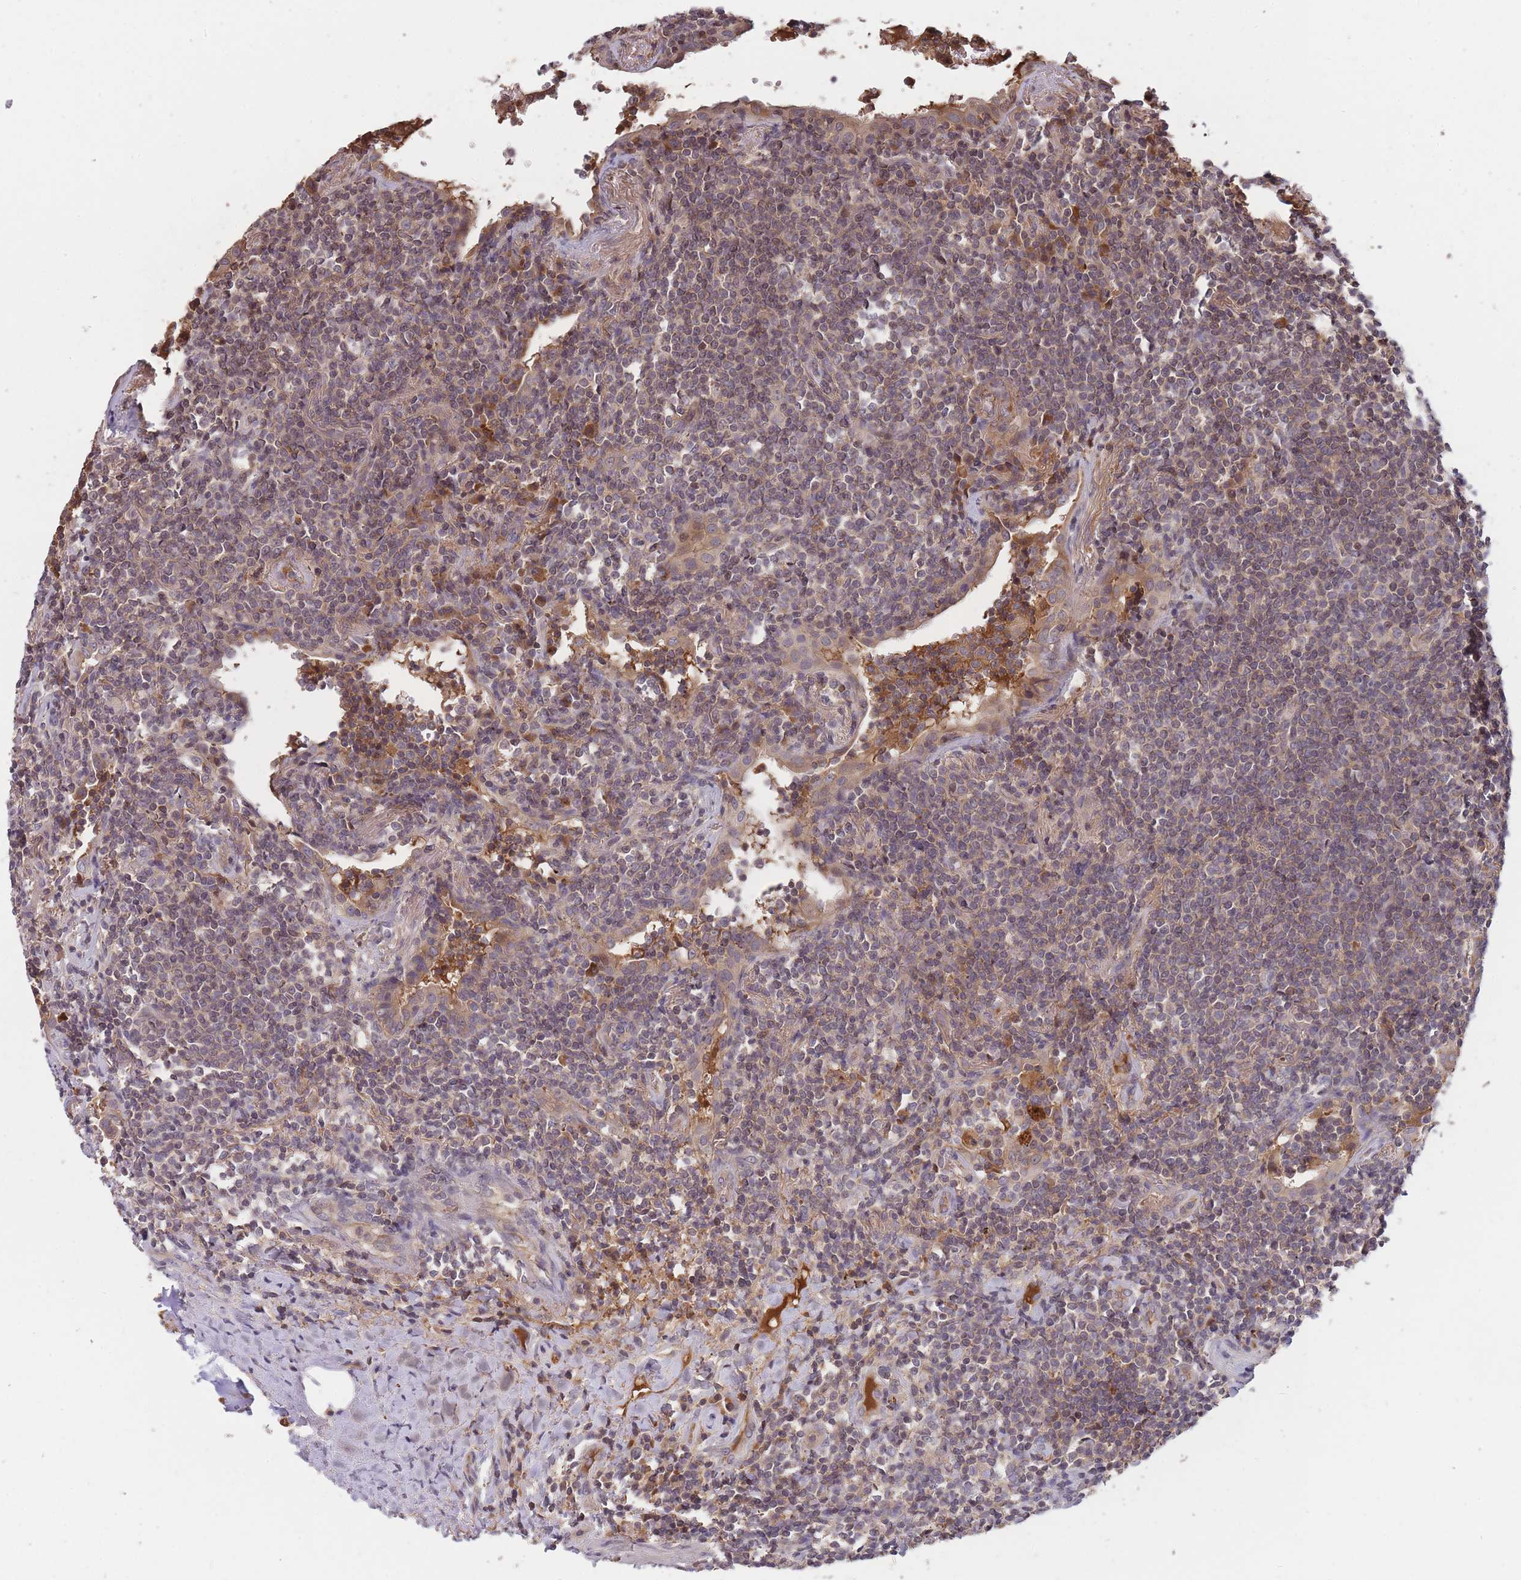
{"staining": {"intensity": "weak", "quantity": "25%-75%", "location": "cytoplasmic/membranous"}, "tissue": "lymphoma", "cell_type": "Tumor cells", "image_type": "cancer", "snomed": [{"axis": "morphology", "description": "Malignant lymphoma, non-Hodgkin's type, Low grade"}, {"axis": "topography", "description": "Lung"}], "caption": "There is low levels of weak cytoplasmic/membranous staining in tumor cells of lymphoma, as demonstrated by immunohistochemical staining (brown color).", "gene": "RALGDS", "patient": {"sex": "female", "age": 71}}